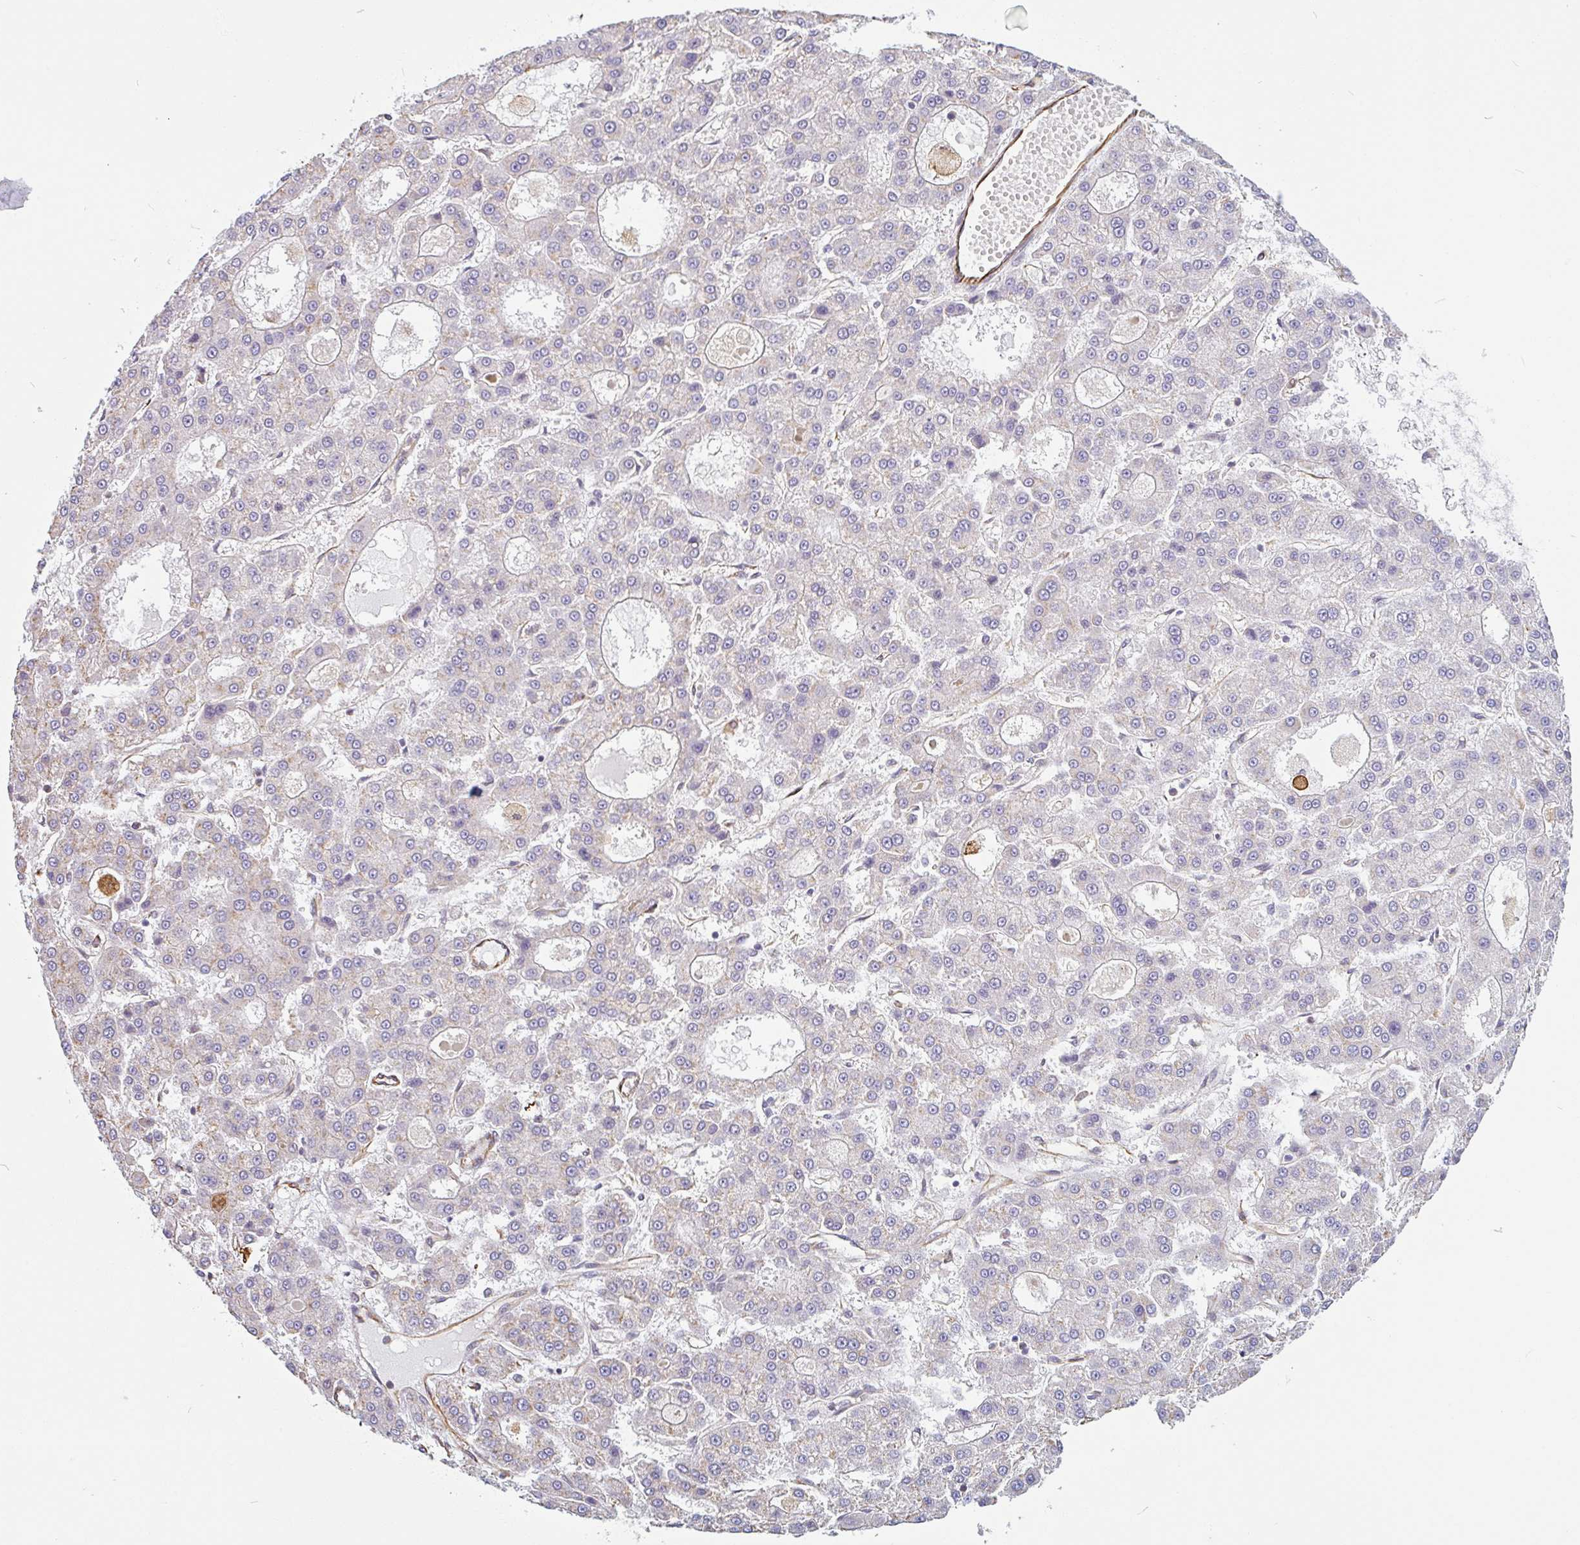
{"staining": {"intensity": "negative", "quantity": "none", "location": "none"}, "tissue": "liver cancer", "cell_type": "Tumor cells", "image_type": "cancer", "snomed": [{"axis": "morphology", "description": "Carcinoma, Hepatocellular, NOS"}, {"axis": "topography", "description": "Liver"}], "caption": "Immunohistochemistry (IHC) photomicrograph of human liver cancer (hepatocellular carcinoma) stained for a protein (brown), which exhibits no positivity in tumor cells.", "gene": "PPFIA1", "patient": {"sex": "male", "age": 70}}